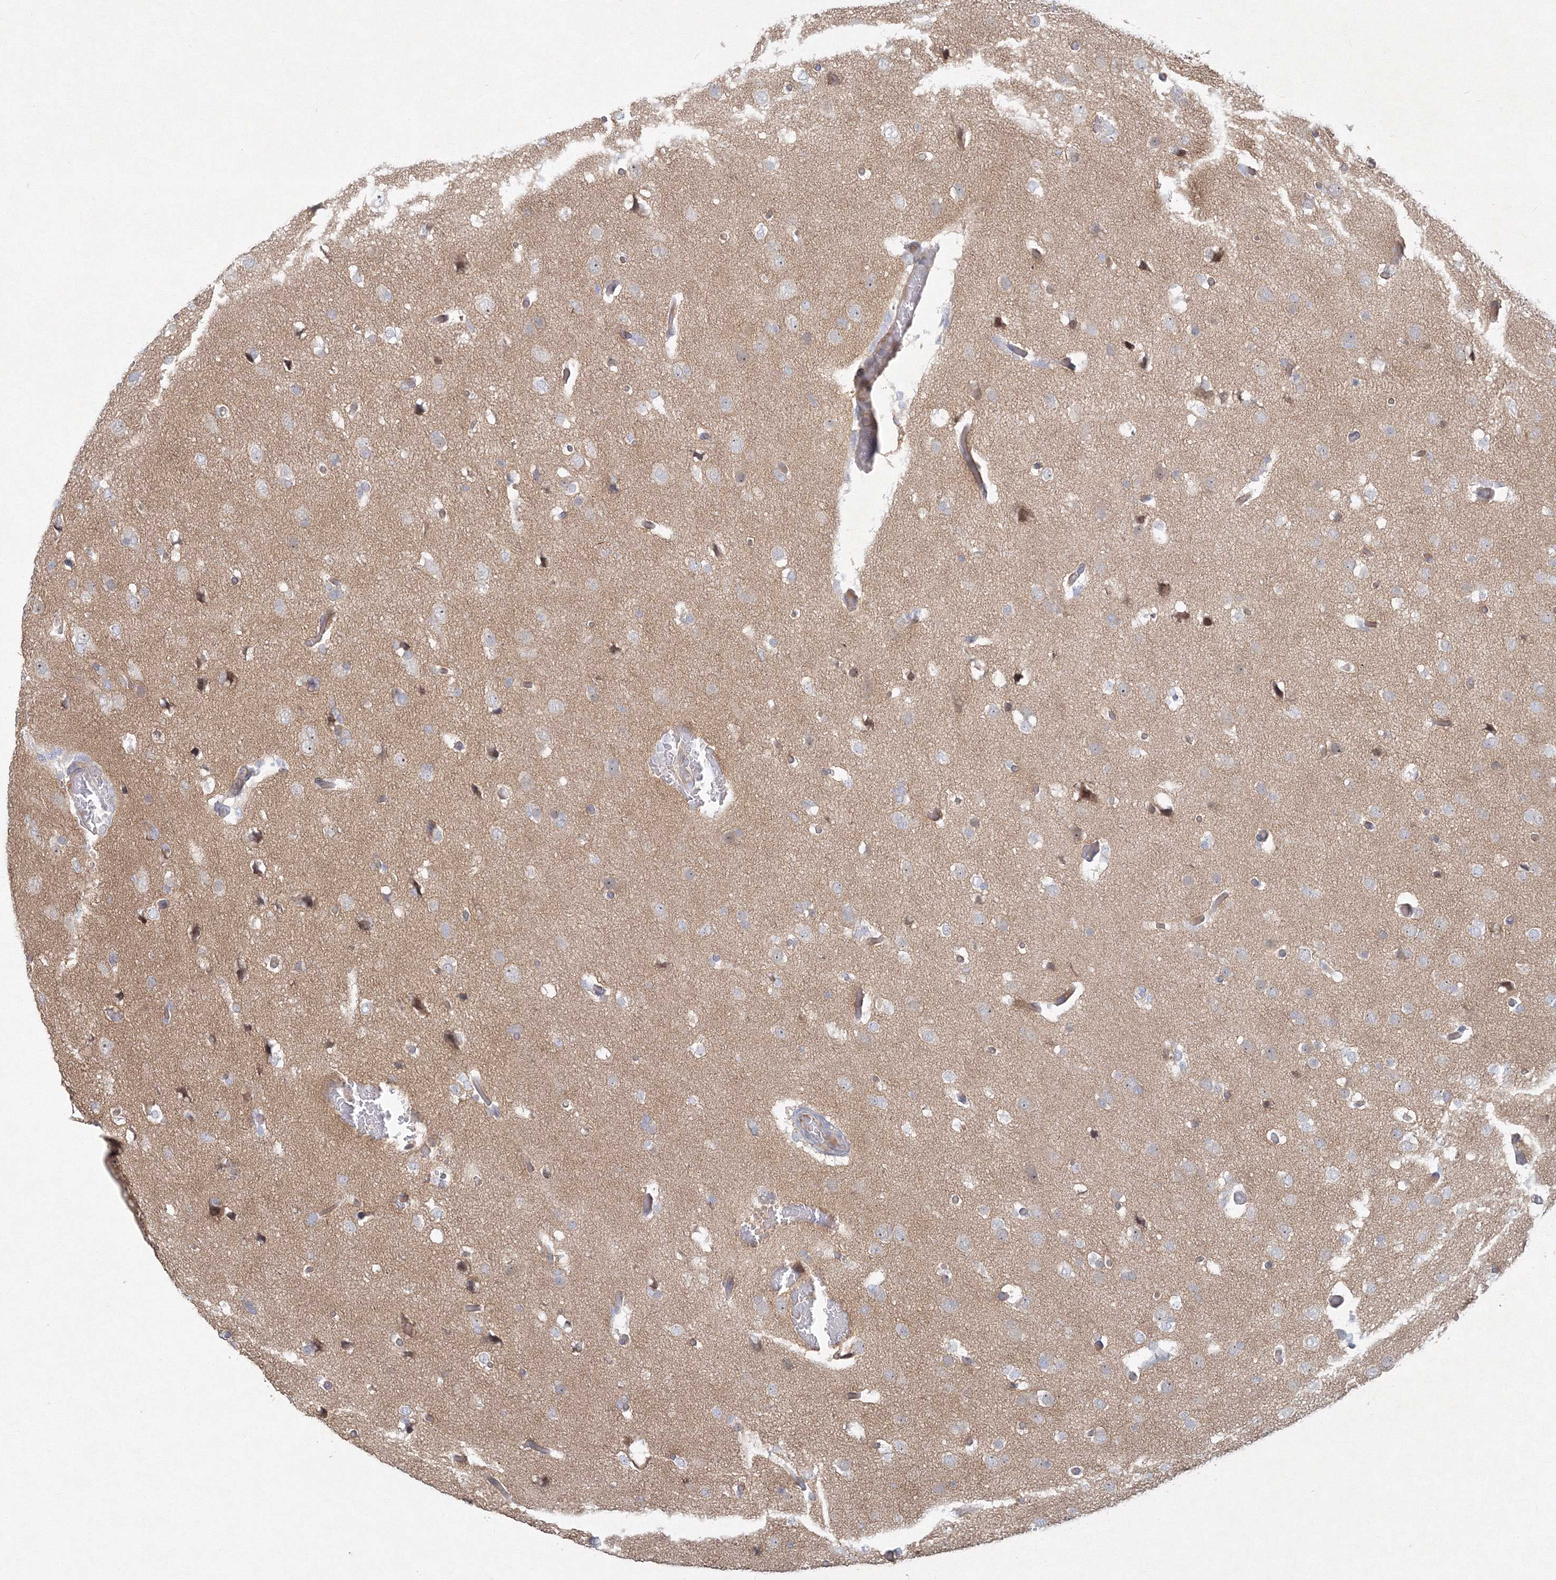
{"staining": {"intensity": "negative", "quantity": "none", "location": "none"}, "tissue": "glioma", "cell_type": "Tumor cells", "image_type": "cancer", "snomed": [{"axis": "morphology", "description": "Glioma, malignant, High grade"}, {"axis": "topography", "description": "Cerebral cortex"}], "caption": "DAB immunohistochemical staining of human high-grade glioma (malignant) exhibits no significant positivity in tumor cells. The staining was performed using DAB (3,3'-diaminobenzidine) to visualize the protein expression in brown, while the nuclei were stained in blue with hematoxylin (Magnification: 20x).", "gene": "WDR49", "patient": {"sex": "female", "age": 36}}